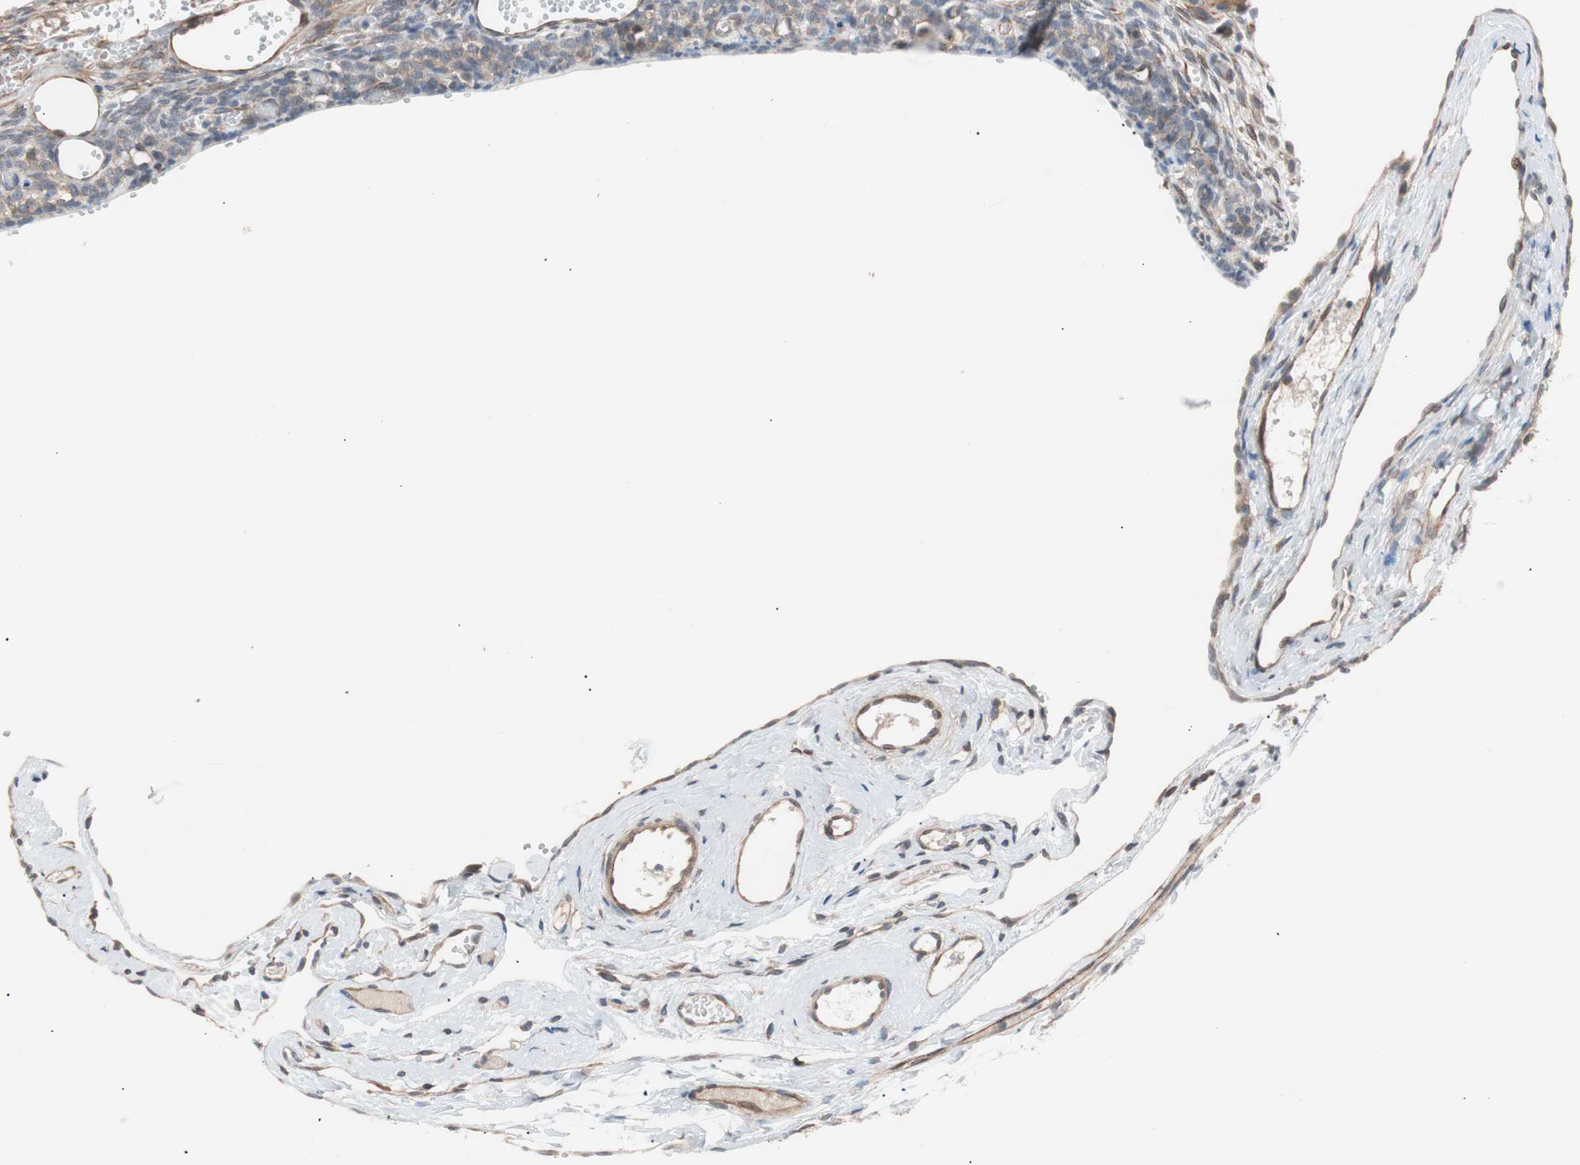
{"staining": {"intensity": "negative", "quantity": "none", "location": "none"}, "tissue": "ovary", "cell_type": "Follicle cells", "image_type": "normal", "snomed": [{"axis": "morphology", "description": "Normal tissue, NOS"}, {"axis": "topography", "description": "Ovary"}], "caption": "IHC photomicrograph of normal ovary: human ovary stained with DAB displays no significant protein positivity in follicle cells. (Stains: DAB immunohistochemistry (IHC) with hematoxylin counter stain, Microscopy: brightfield microscopy at high magnification).", "gene": "SMG1", "patient": {"sex": "female", "age": 35}}